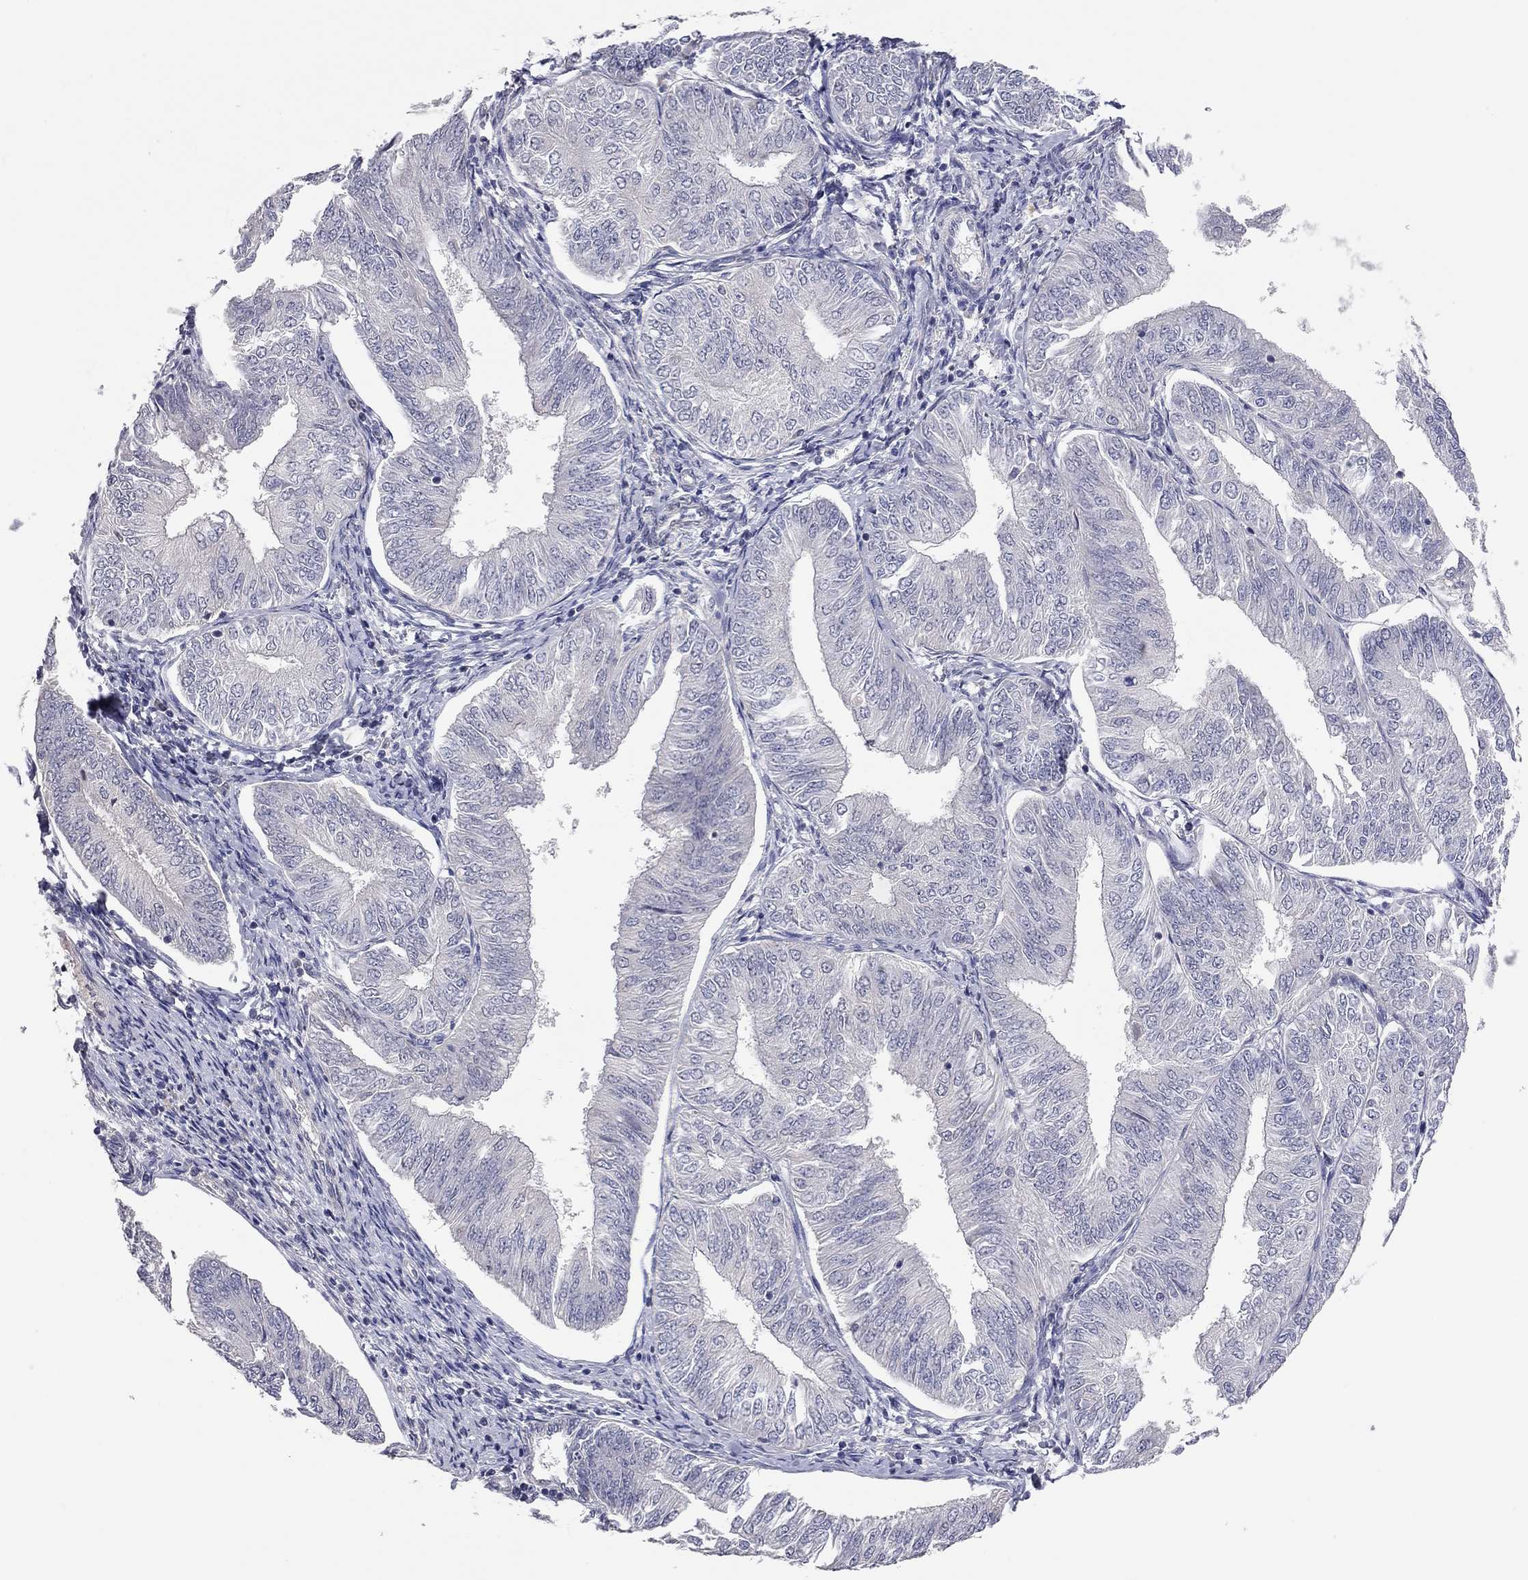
{"staining": {"intensity": "negative", "quantity": "none", "location": "none"}, "tissue": "endometrial cancer", "cell_type": "Tumor cells", "image_type": "cancer", "snomed": [{"axis": "morphology", "description": "Adenocarcinoma, NOS"}, {"axis": "topography", "description": "Endometrium"}], "caption": "Immunohistochemistry (IHC) micrograph of neoplastic tissue: endometrial cancer (adenocarcinoma) stained with DAB (3,3'-diaminobenzidine) exhibits no significant protein positivity in tumor cells.", "gene": "KCNB1", "patient": {"sex": "female", "age": 58}}